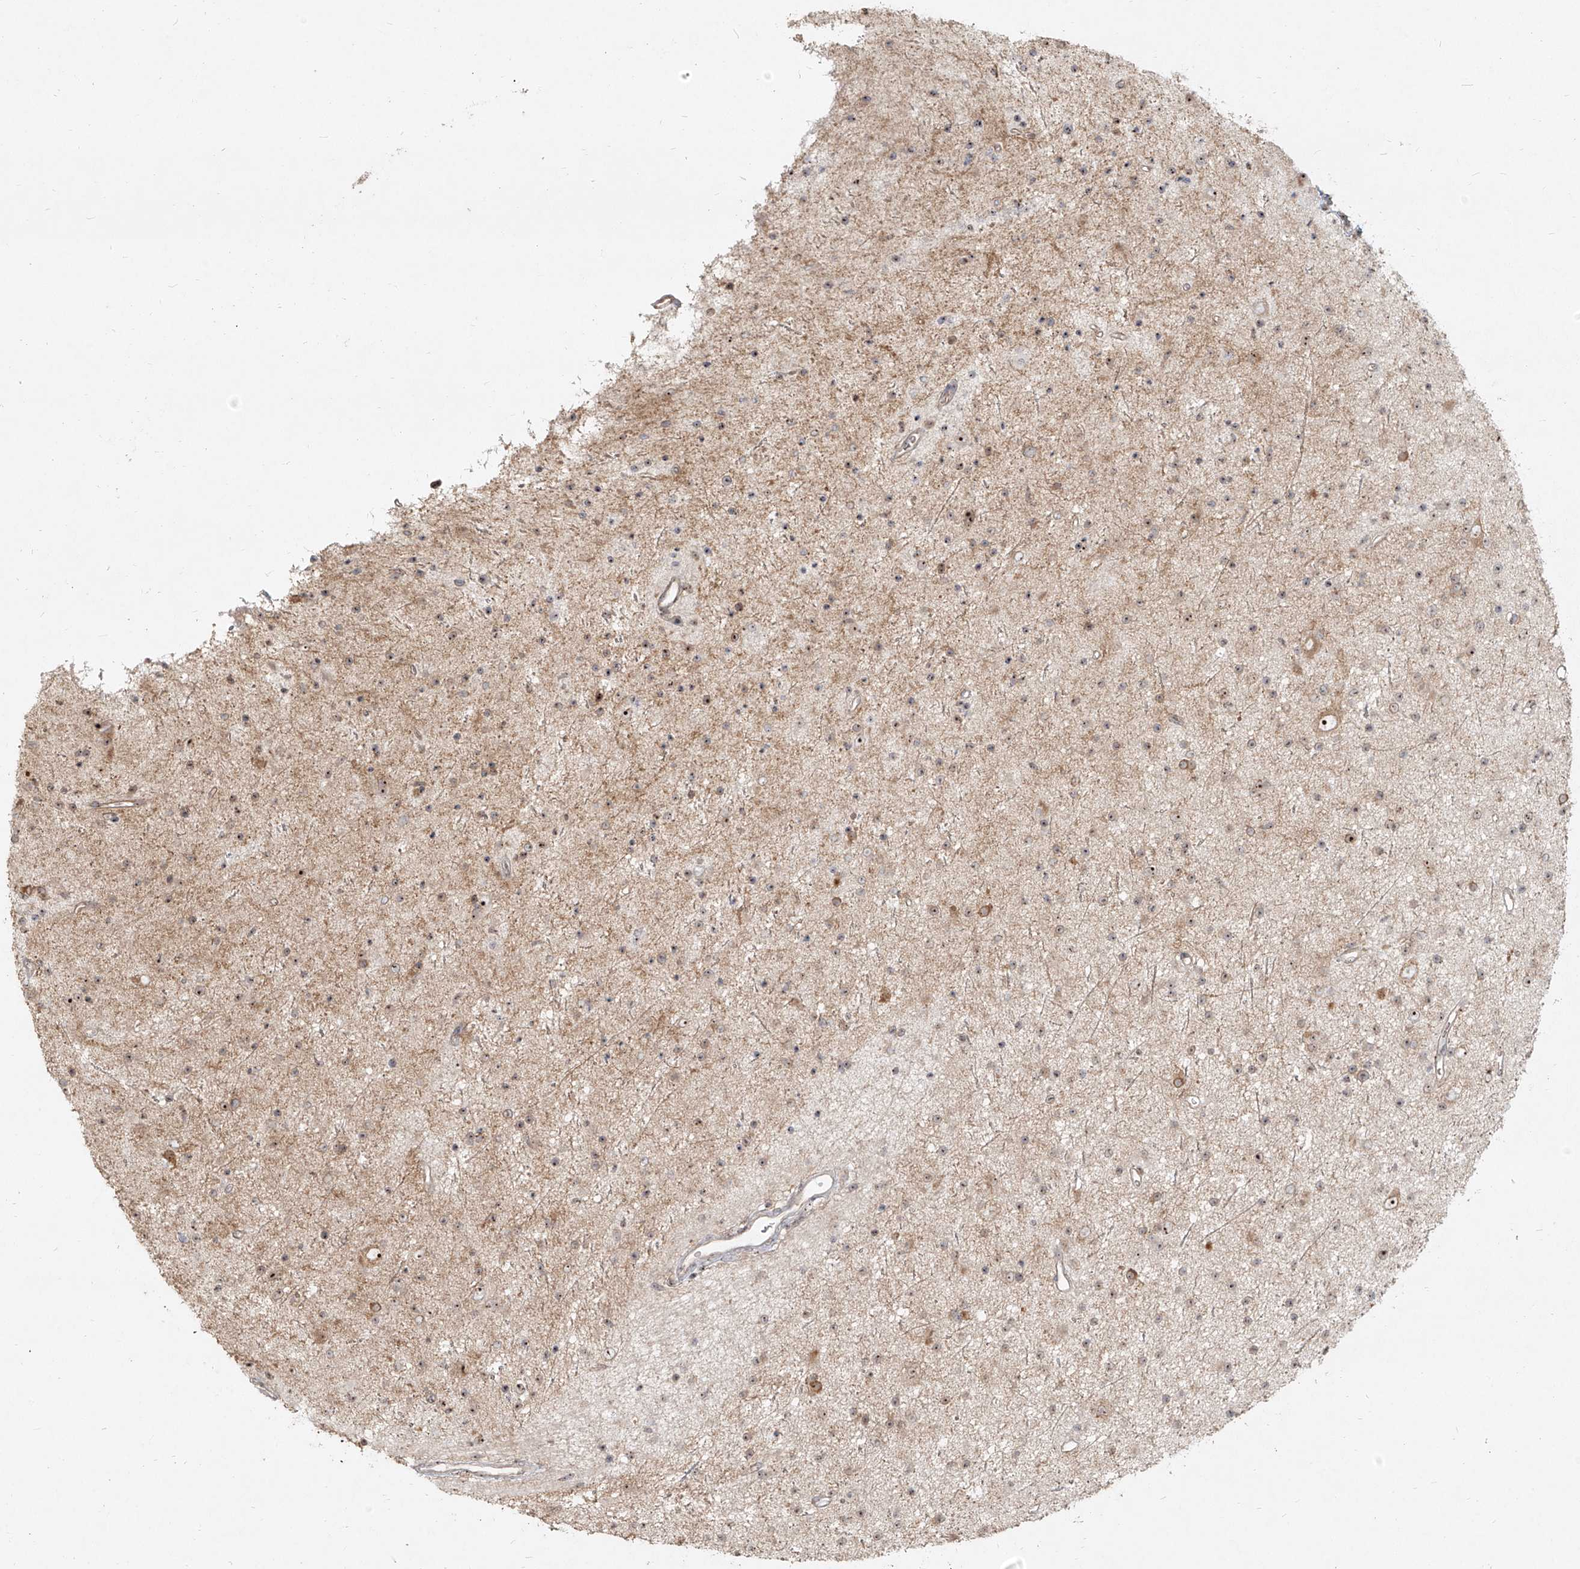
{"staining": {"intensity": "weak", "quantity": ">75%", "location": "cytoplasmic/membranous,nuclear"}, "tissue": "glioma", "cell_type": "Tumor cells", "image_type": "cancer", "snomed": [{"axis": "morphology", "description": "Glioma, malignant, Low grade"}, {"axis": "topography", "description": "Cerebral cortex"}], "caption": "This is an image of IHC staining of malignant glioma (low-grade), which shows weak expression in the cytoplasmic/membranous and nuclear of tumor cells.", "gene": "BYSL", "patient": {"sex": "female", "age": 39}}